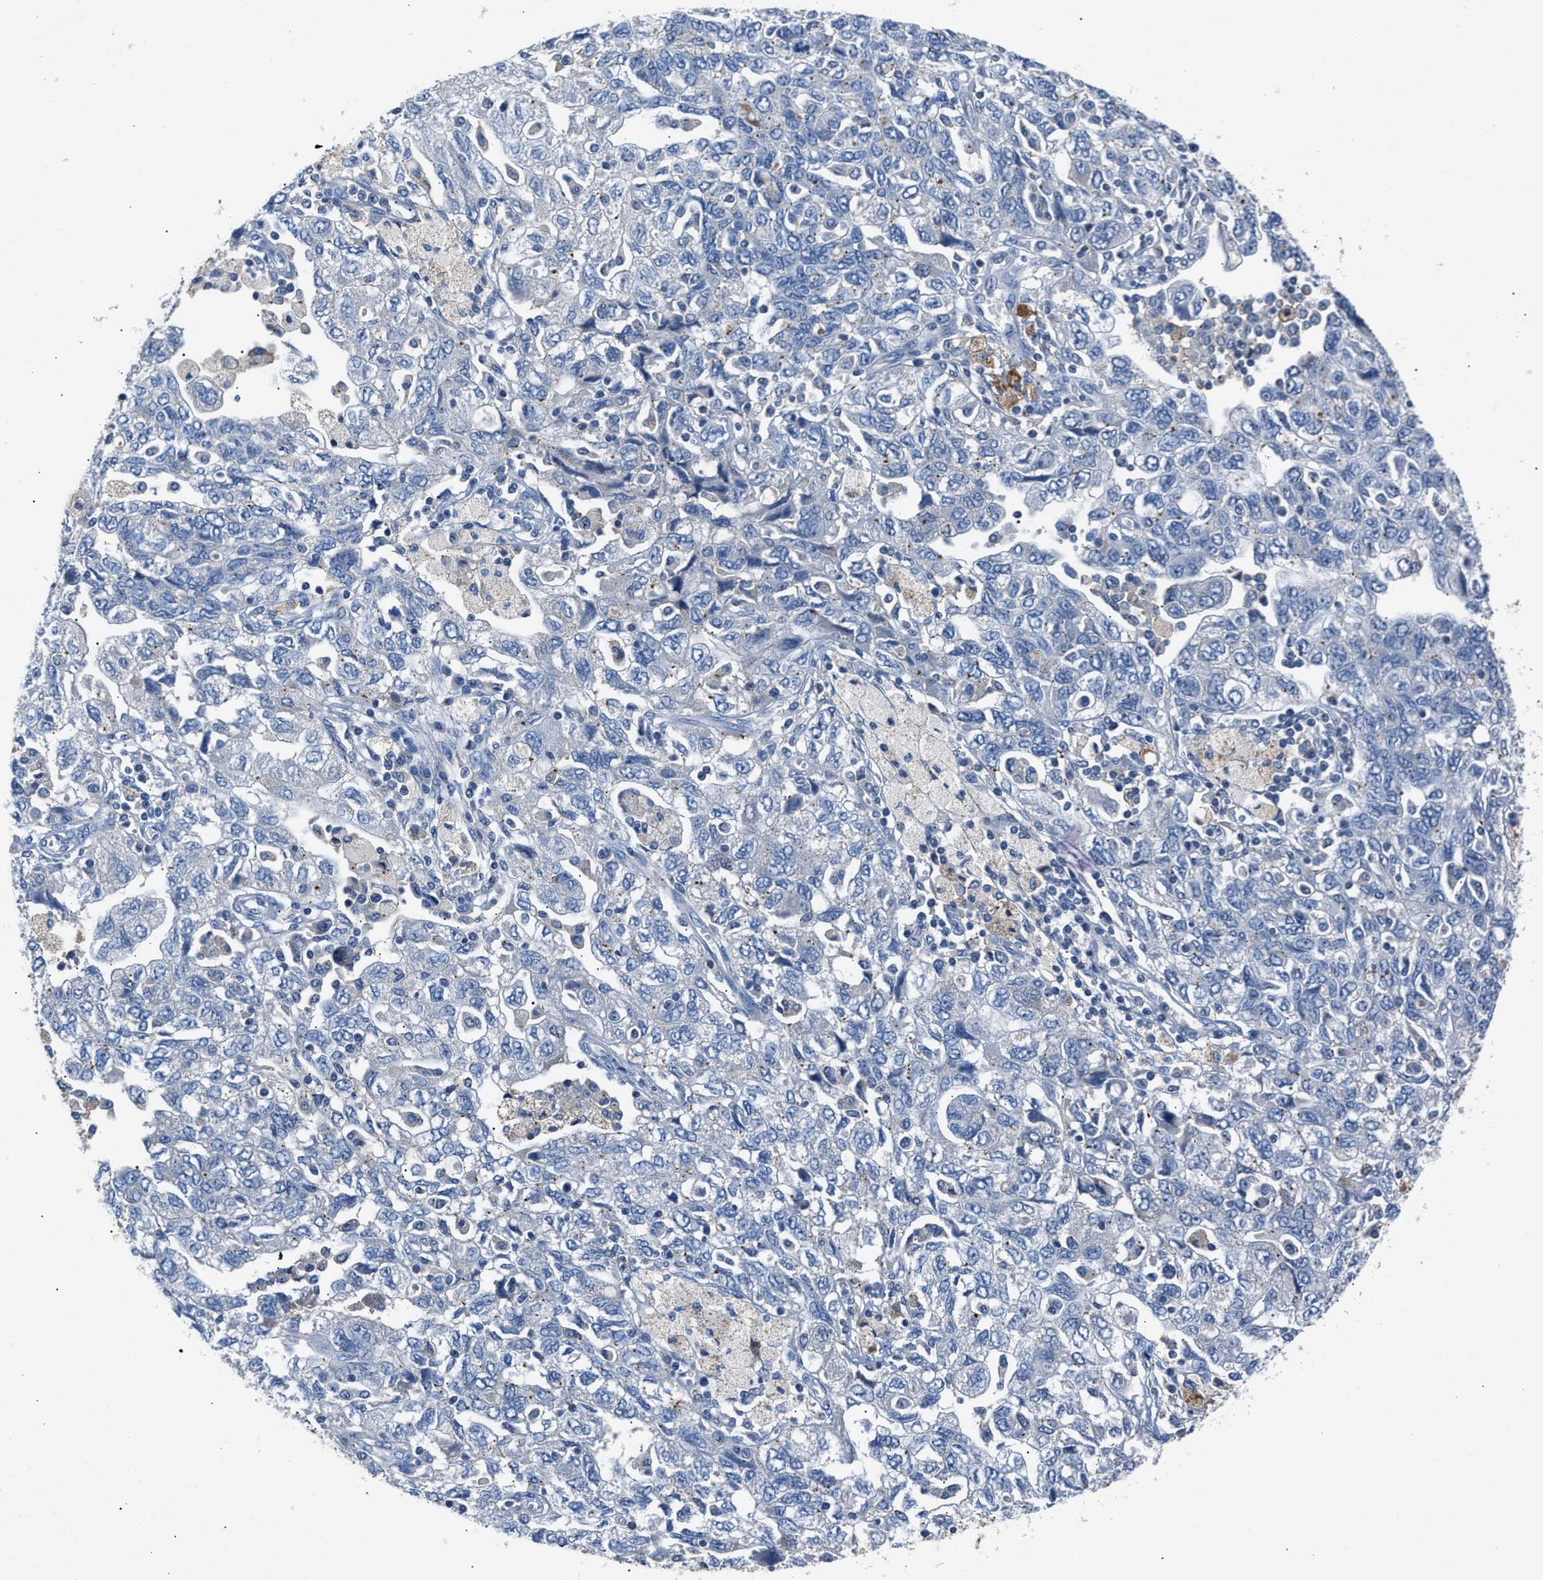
{"staining": {"intensity": "negative", "quantity": "none", "location": "none"}, "tissue": "ovarian cancer", "cell_type": "Tumor cells", "image_type": "cancer", "snomed": [{"axis": "morphology", "description": "Carcinoma, NOS"}, {"axis": "morphology", "description": "Cystadenocarcinoma, serous, NOS"}, {"axis": "topography", "description": "Ovary"}], "caption": "This is a photomicrograph of IHC staining of carcinoma (ovarian), which shows no positivity in tumor cells.", "gene": "DNAAF5", "patient": {"sex": "female", "age": 69}}